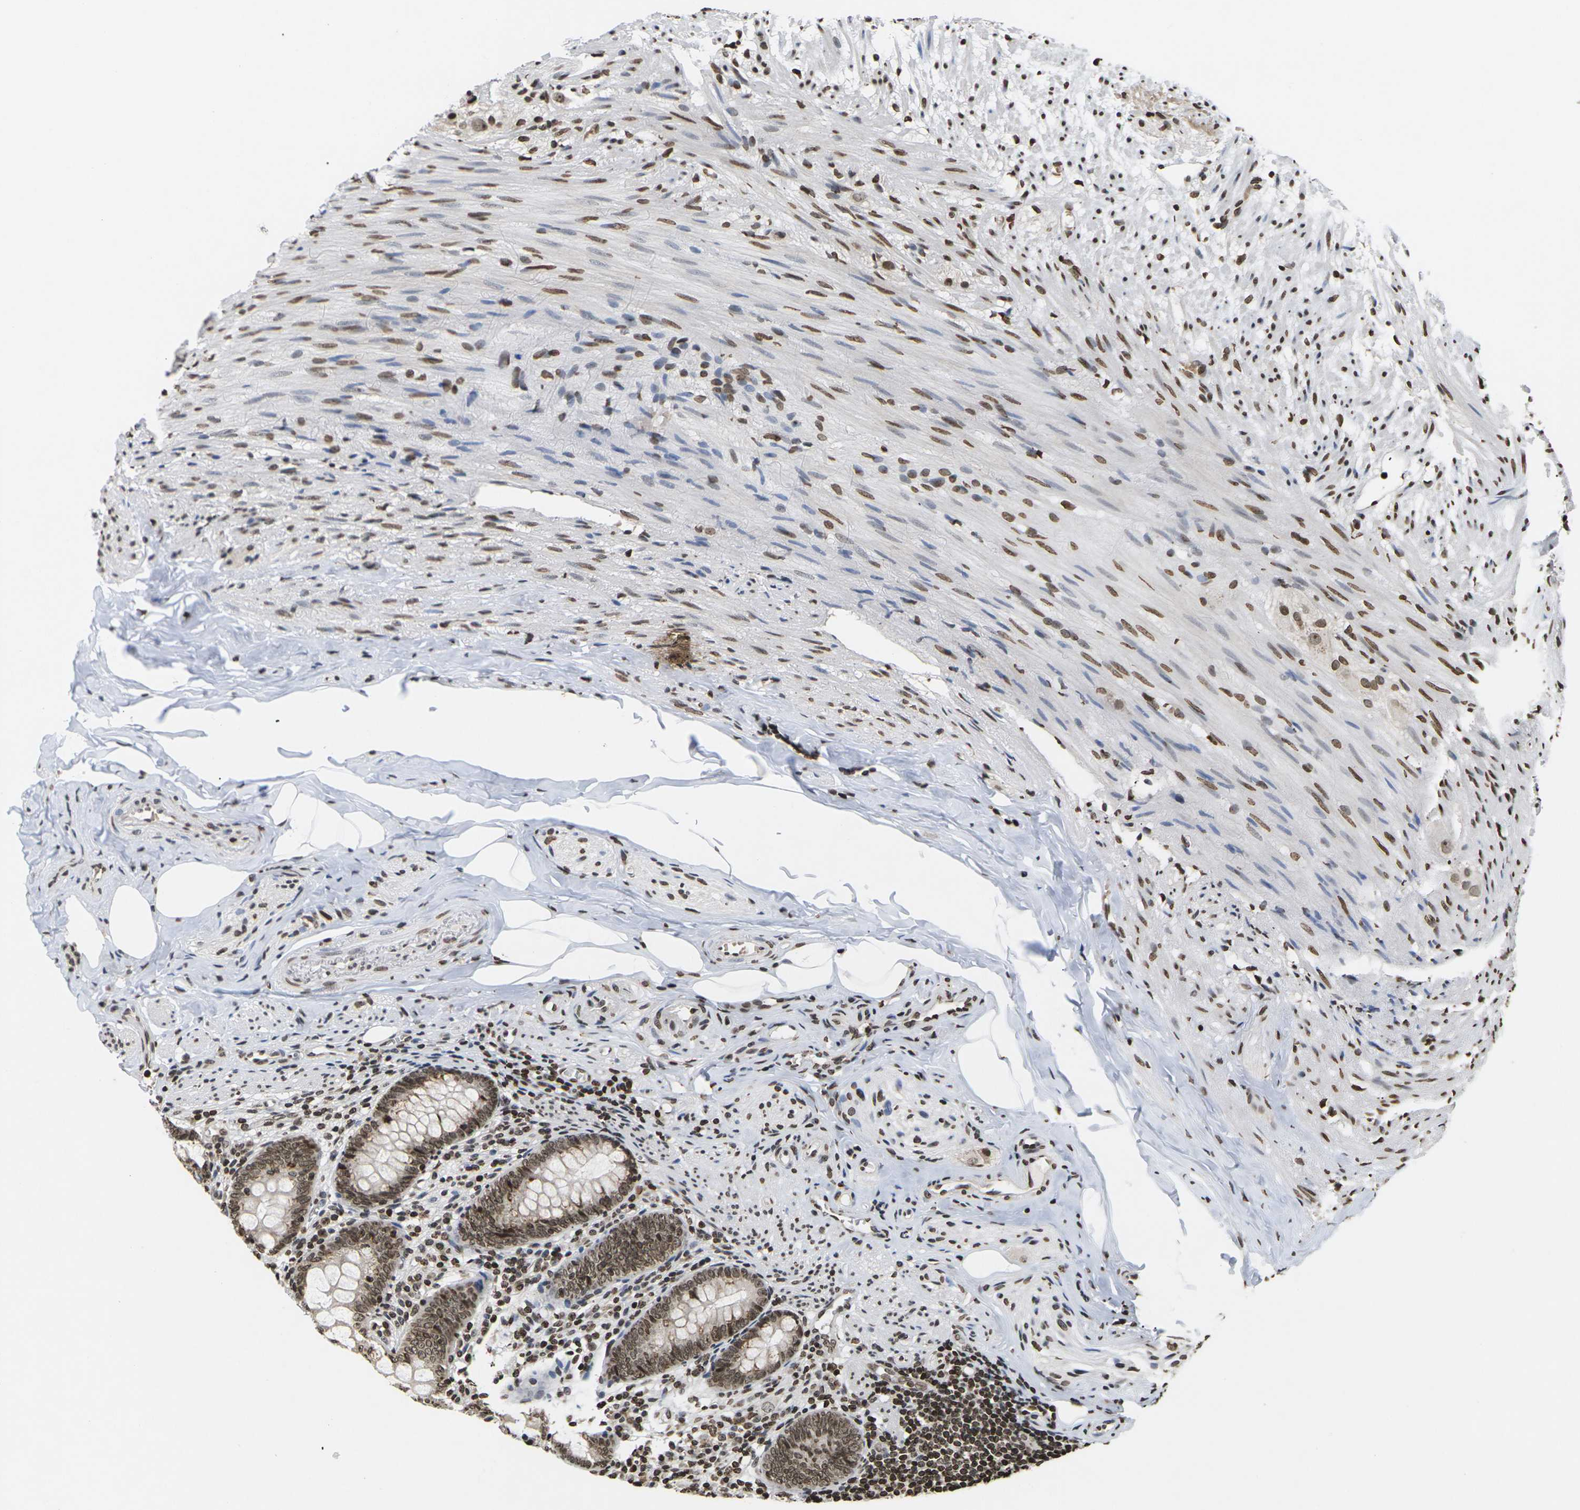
{"staining": {"intensity": "strong", "quantity": ">75%", "location": "nuclear"}, "tissue": "appendix", "cell_type": "Glandular cells", "image_type": "normal", "snomed": [{"axis": "morphology", "description": "Normal tissue, NOS"}, {"axis": "topography", "description": "Appendix"}], "caption": "Protein staining by immunohistochemistry (IHC) shows strong nuclear expression in approximately >75% of glandular cells in unremarkable appendix.", "gene": "ETV5", "patient": {"sex": "female", "age": 77}}